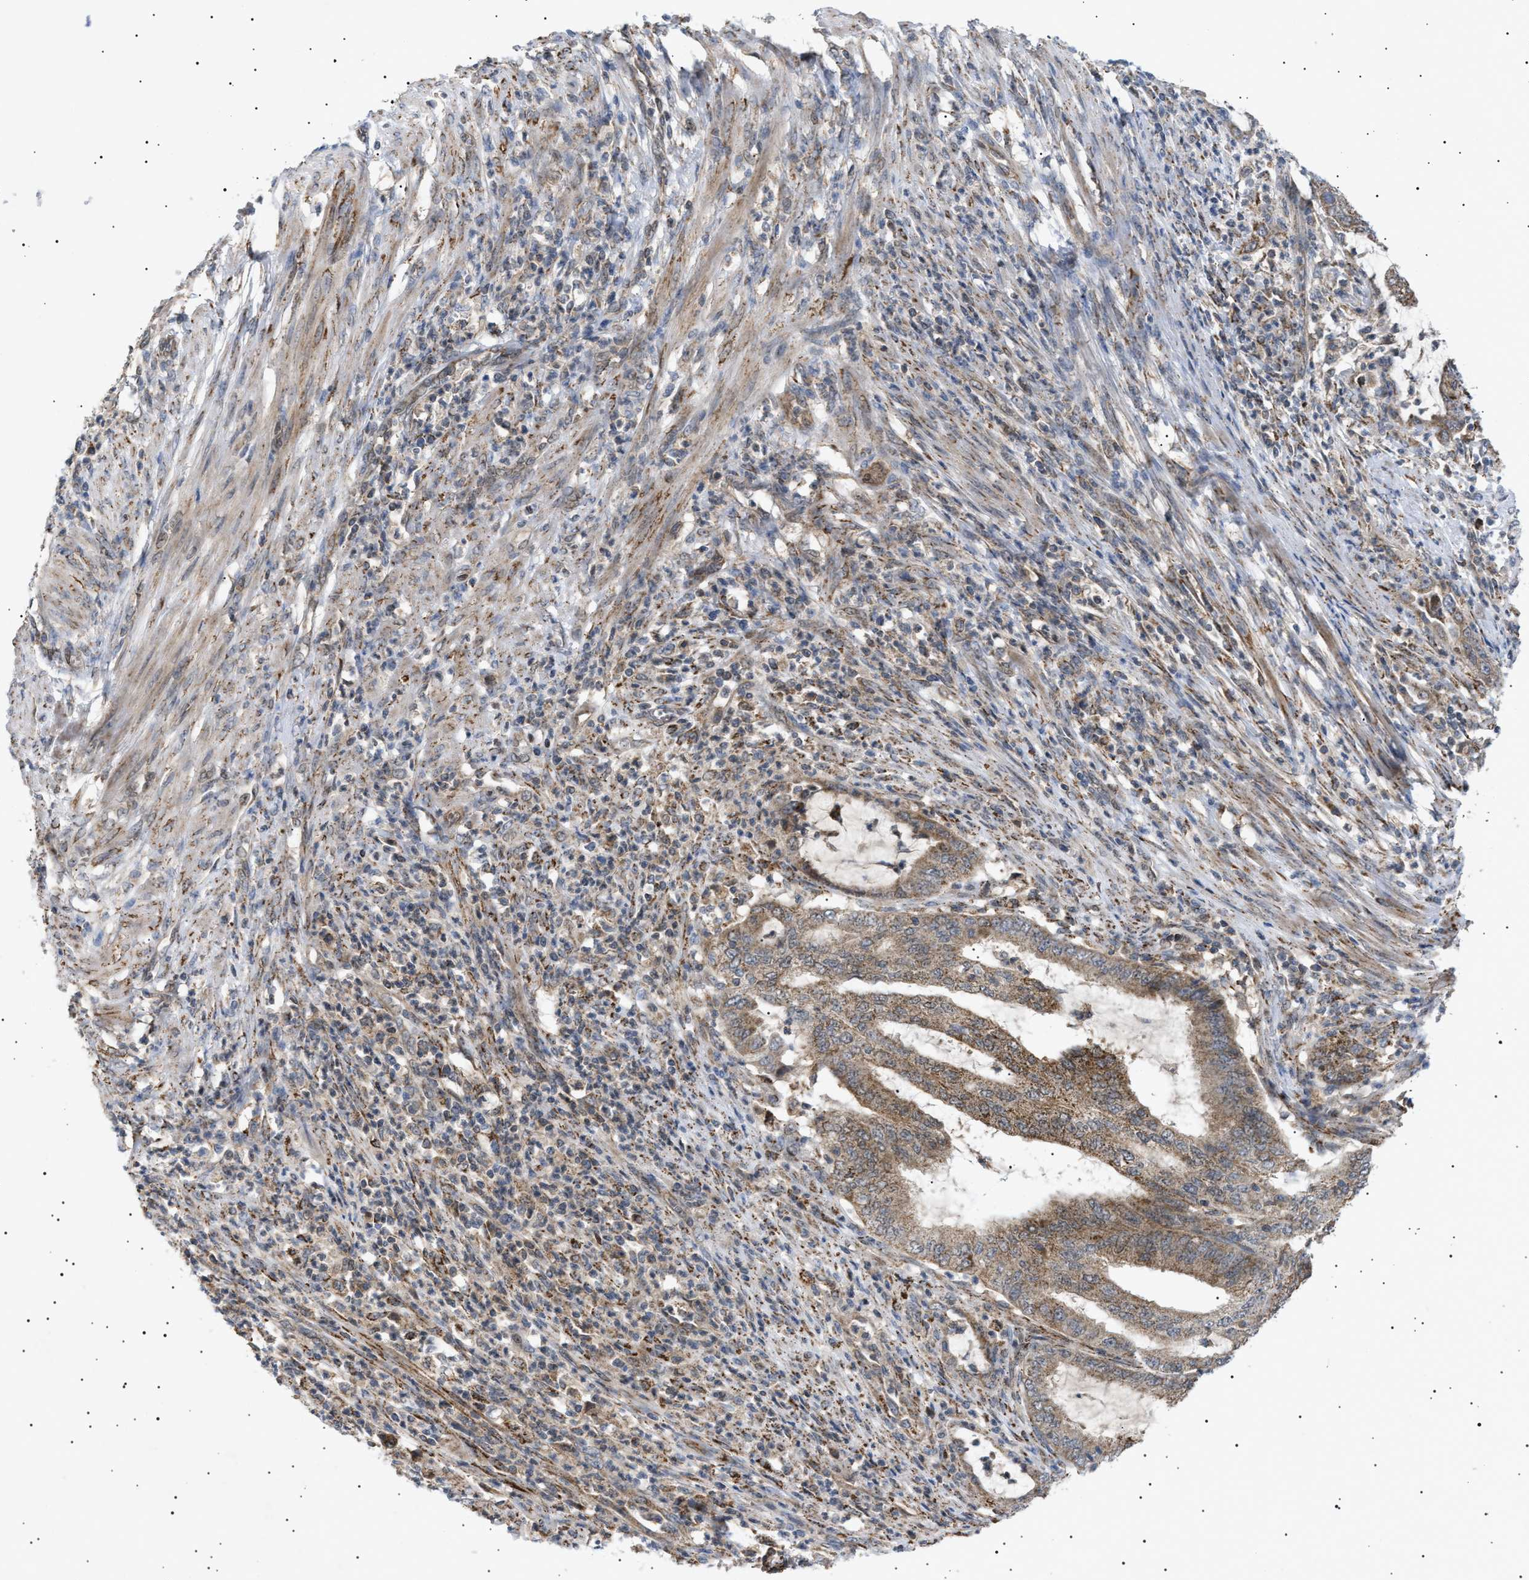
{"staining": {"intensity": "moderate", "quantity": ">75%", "location": "cytoplasmic/membranous"}, "tissue": "endometrial cancer", "cell_type": "Tumor cells", "image_type": "cancer", "snomed": [{"axis": "morphology", "description": "Adenocarcinoma, NOS"}, {"axis": "topography", "description": "Endometrium"}], "caption": "Tumor cells demonstrate medium levels of moderate cytoplasmic/membranous staining in about >75% of cells in human adenocarcinoma (endometrial). Immunohistochemistry (ihc) stains the protein in brown and the nuclei are stained blue.", "gene": "SIRT5", "patient": {"sex": "female", "age": 51}}